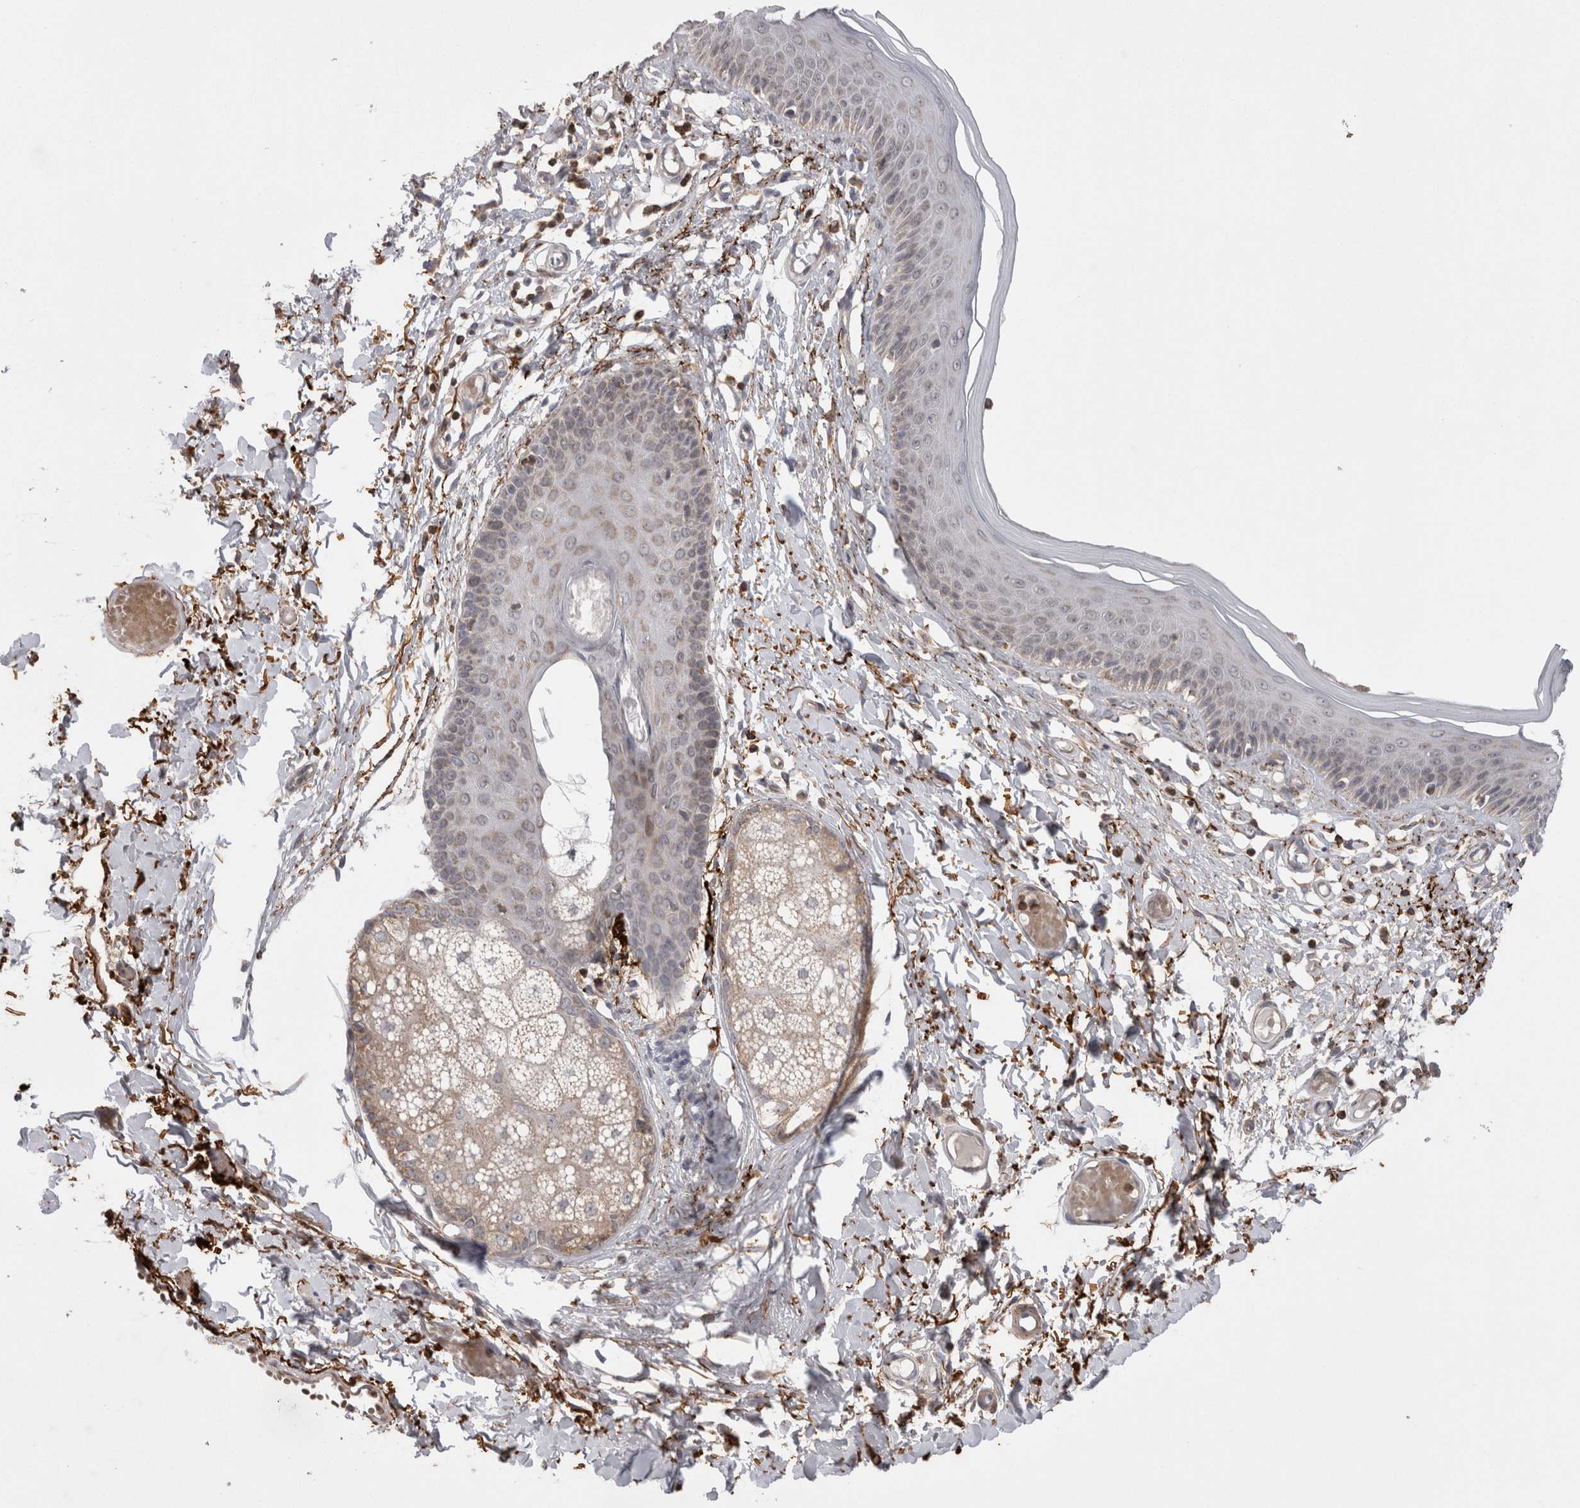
{"staining": {"intensity": "weak", "quantity": "<25%", "location": "cytoplasmic/membranous"}, "tissue": "skin", "cell_type": "Epidermal cells", "image_type": "normal", "snomed": [{"axis": "morphology", "description": "Normal tissue, NOS"}, {"axis": "topography", "description": "Vulva"}], "caption": "Immunohistochemistry (IHC) histopathology image of normal skin: human skin stained with DAB (3,3'-diaminobenzidine) reveals no significant protein positivity in epidermal cells. The staining is performed using DAB (3,3'-diaminobenzidine) brown chromogen with nuclei counter-stained in using hematoxylin.", "gene": "DARS2", "patient": {"sex": "female", "age": 73}}